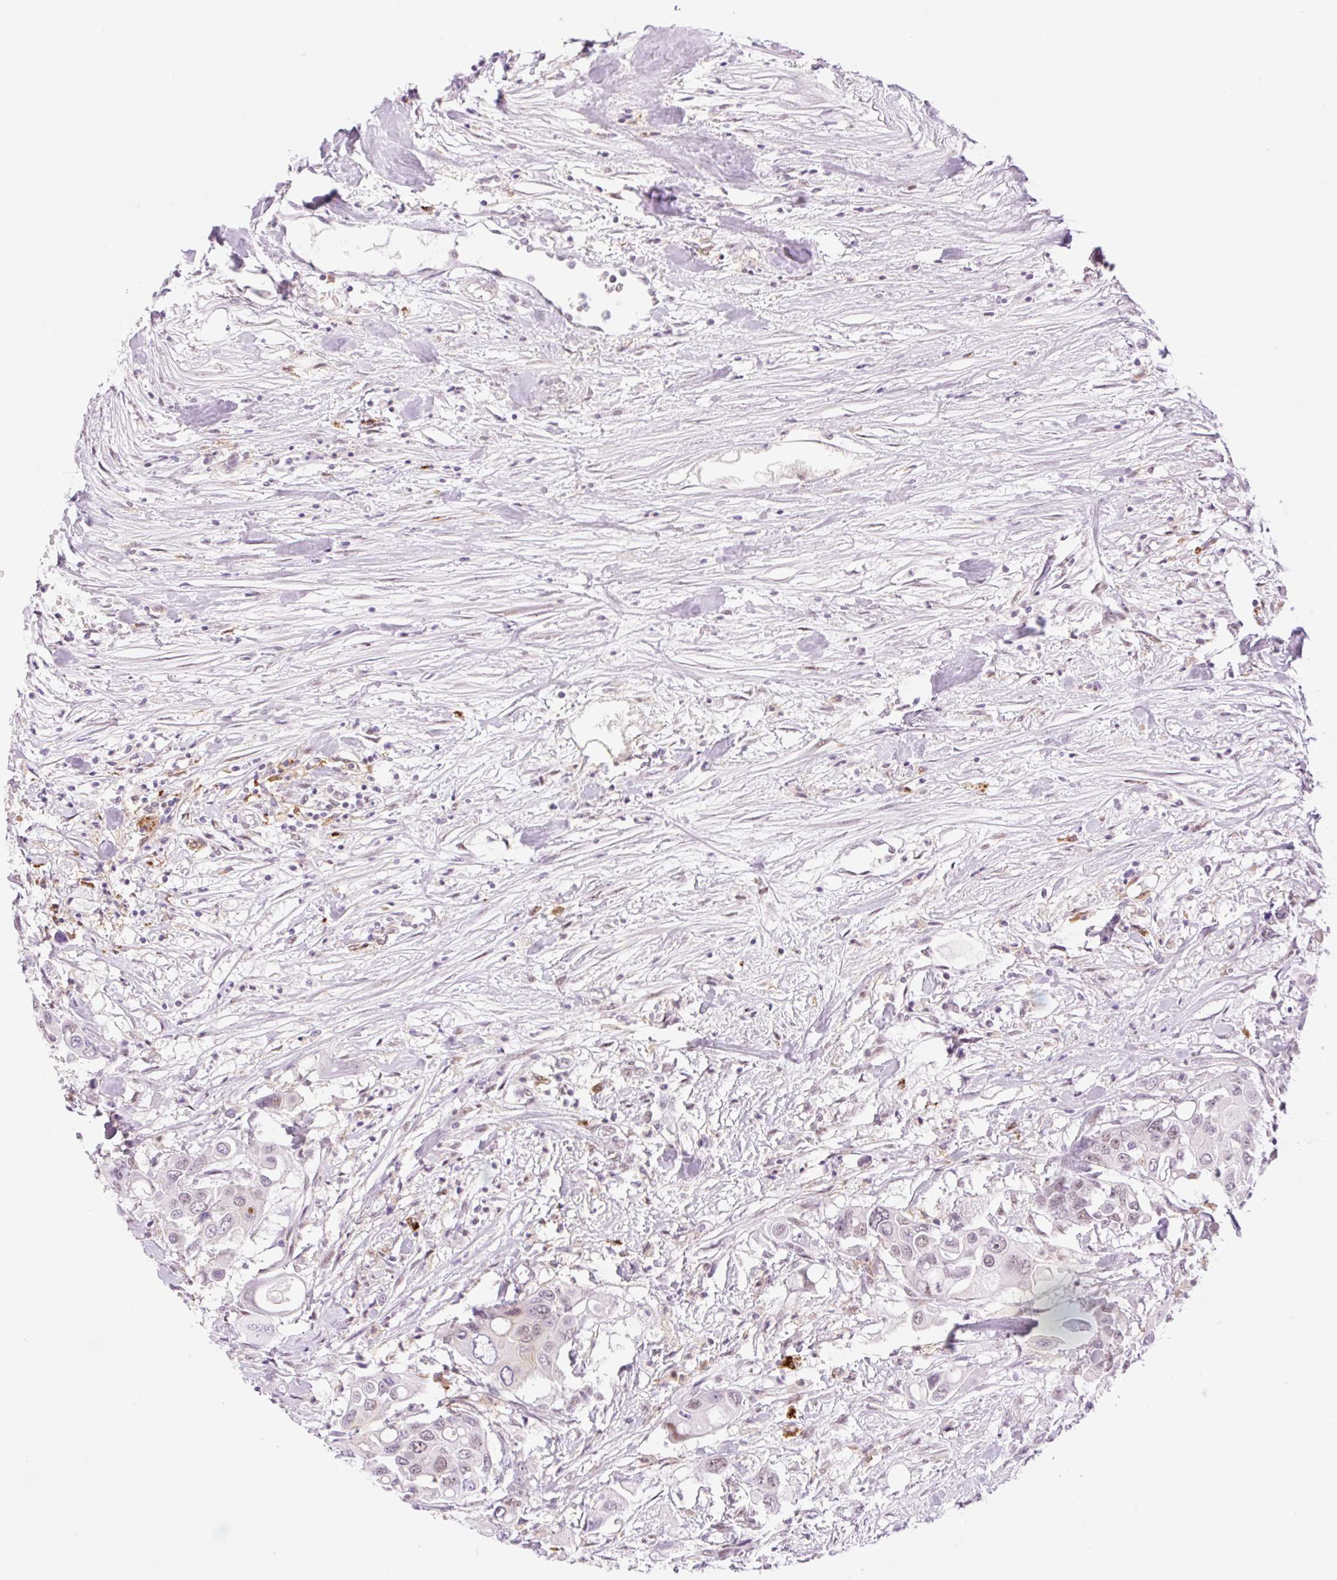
{"staining": {"intensity": "weak", "quantity": "25%-75%", "location": "nuclear"}, "tissue": "colorectal cancer", "cell_type": "Tumor cells", "image_type": "cancer", "snomed": [{"axis": "morphology", "description": "Adenocarcinoma, NOS"}, {"axis": "topography", "description": "Colon"}], "caption": "There is low levels of weak nuclear staining in tumor cells of colorectal cancer (adenocarcinoma), as demonstrated by immunohistochemical staining (brown color).", "gene": "PALM3", "patient": {"sex": "male", "age": 77}}